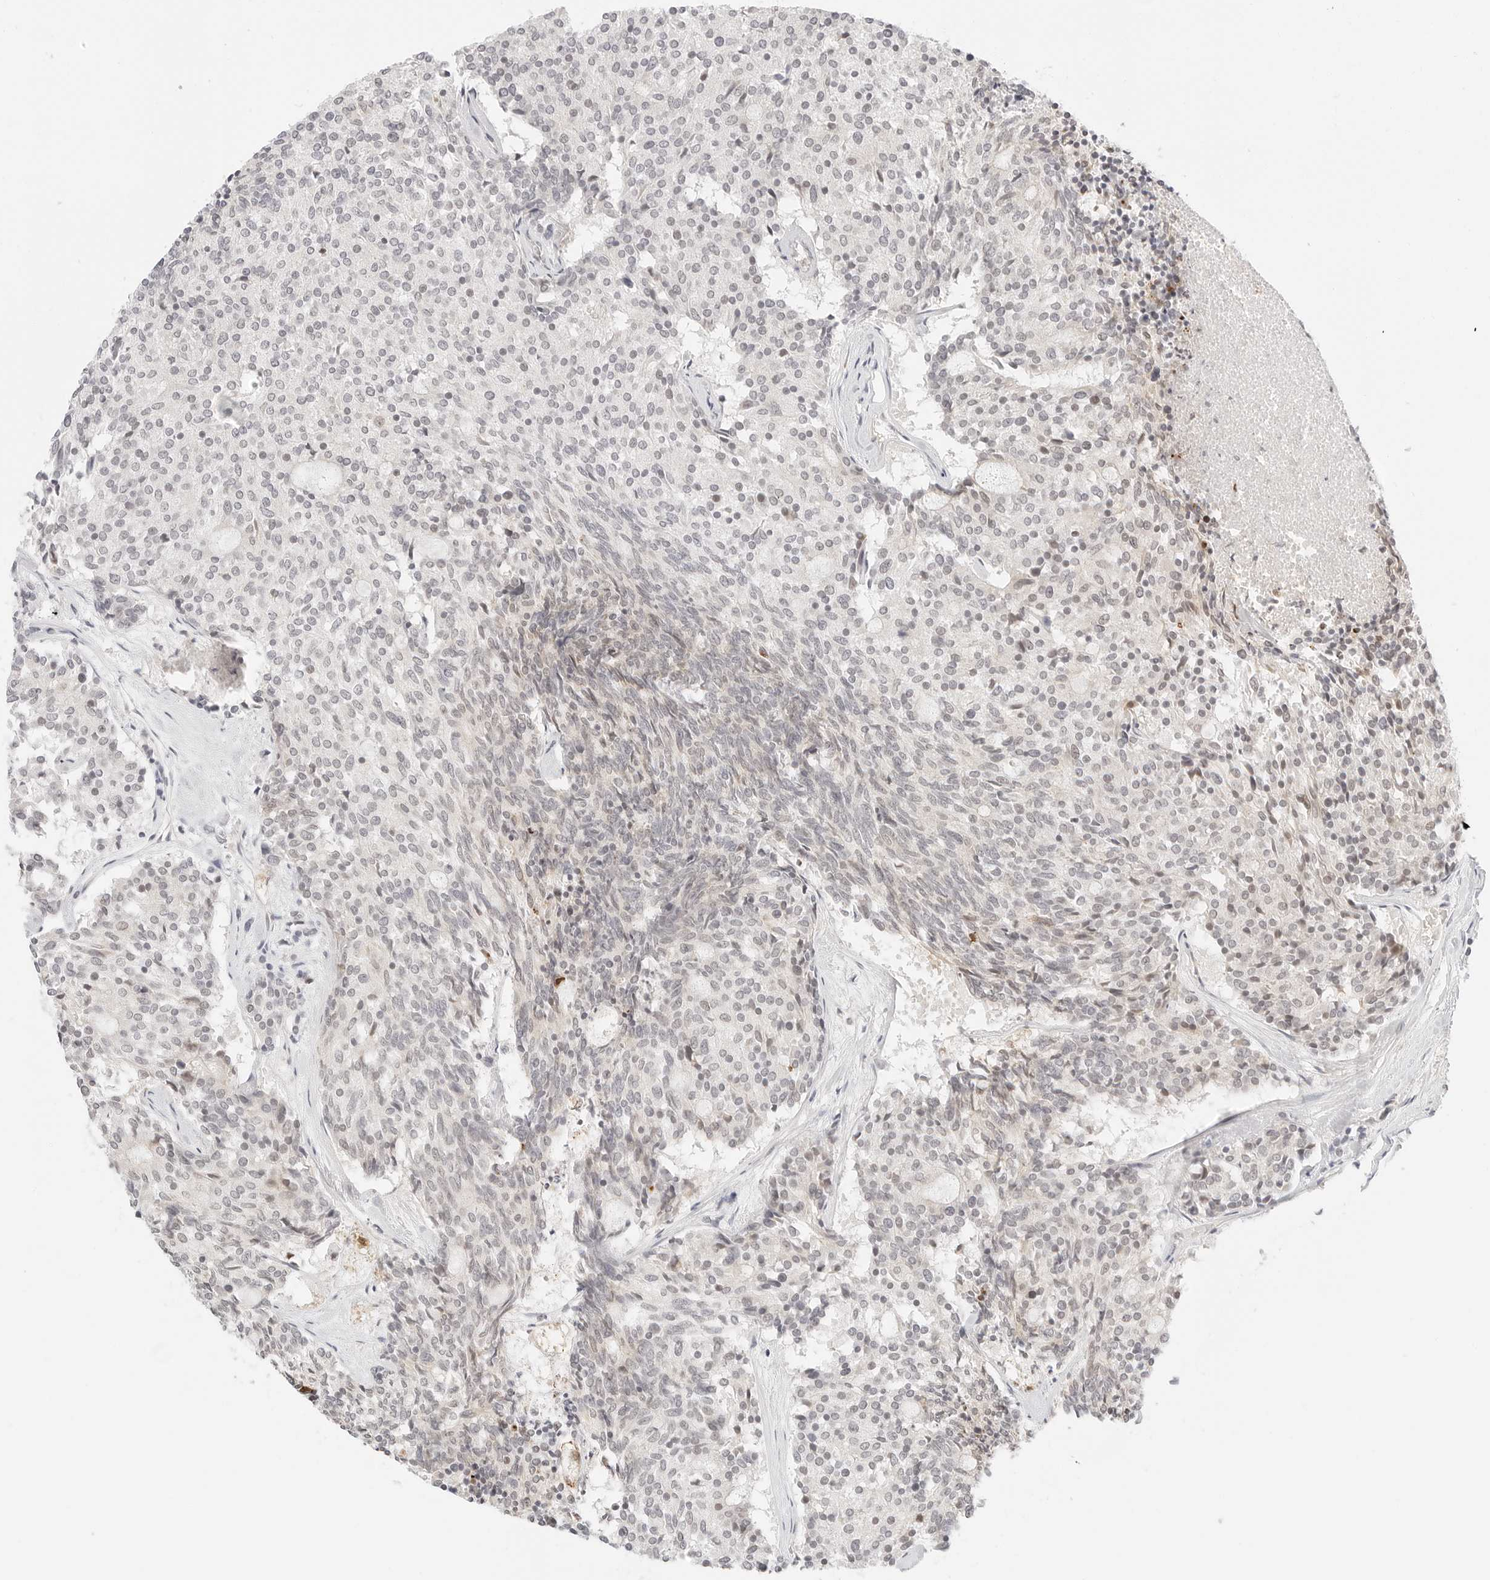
{"staining": {"intensity": "weak", "quantity": "<25%", "location": "cytoplasmic/membranous,nuclear"}, "tissue": "carcinoid", "cell_type": "Tumor cells", "image_type": "cancer", "snomed": [{"axis": "morphology", "description": "Carcinoid, malignant, NOS"}, {"axis": "topography", "description": "Pancreas"}], "caption": "High magnification brightfield microscopy of carcinoid (malignant) stained with DAB (3,3'-diaminobenzidine) (brown) and counterstained with hematoxylin (blue): tumor cells show no significant positivity. (DAB IHC with hematoxylin counter stain).", "gene": "TEKT2", "patient": {"sex": "female", "age": 54}}